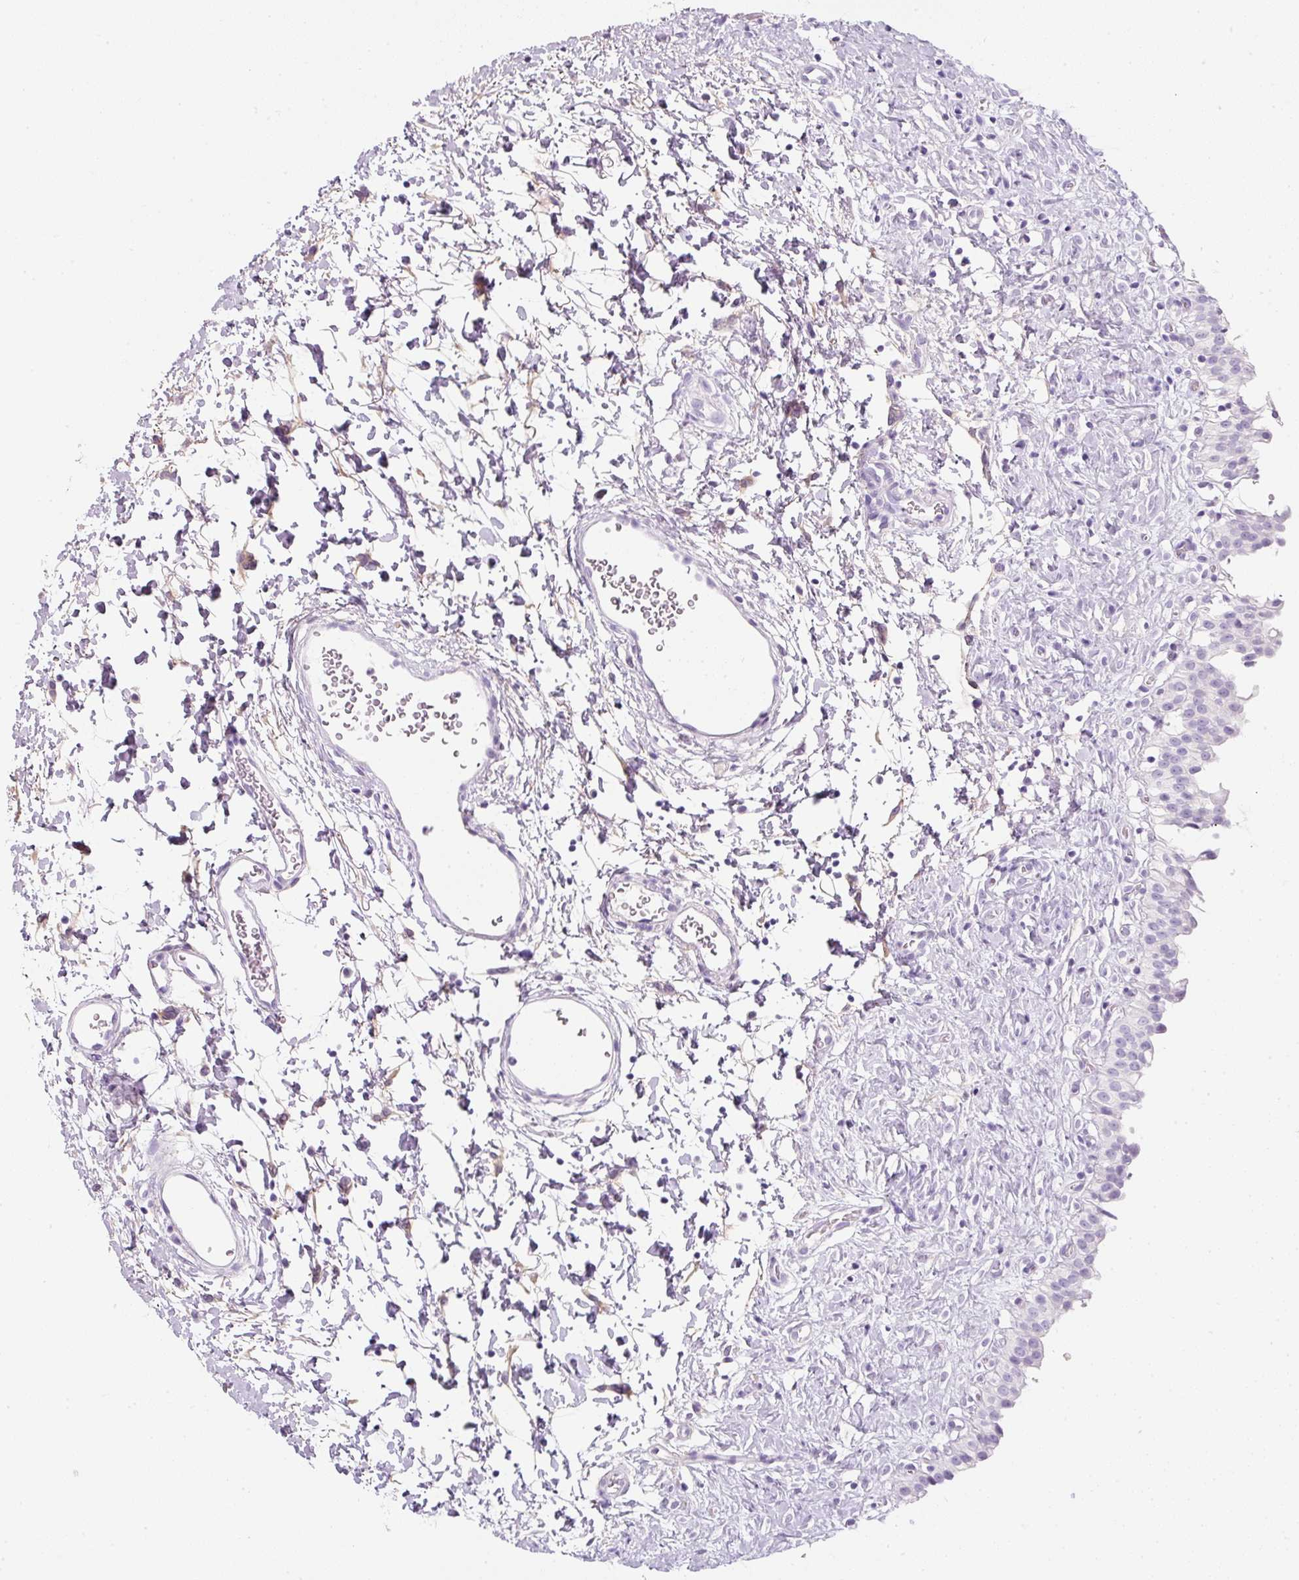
{"staining": {"intensity": "negative", "quantity": "none", "location": "none"}, "tissue": "urinary bladder", "cell_type": "Urothelial cells", "image_type": "normal", "snomed": [{"axis": "morphology", "description": "Normal tissue, NOS"}, {"axis": "topography", "description": "Urinary bladder"}], "caption": "High power microscopy micrograph of an immunohistochemistry (IHC) histopathology image of benign urinary bladder, revealing no significant staining in urothelial cells. (DAB (3,3'-diaminobenzidine) IHC with hematoxylin counter stain).", "gene": "DNM1", "patient": {"sex": "male", "age": 51}}